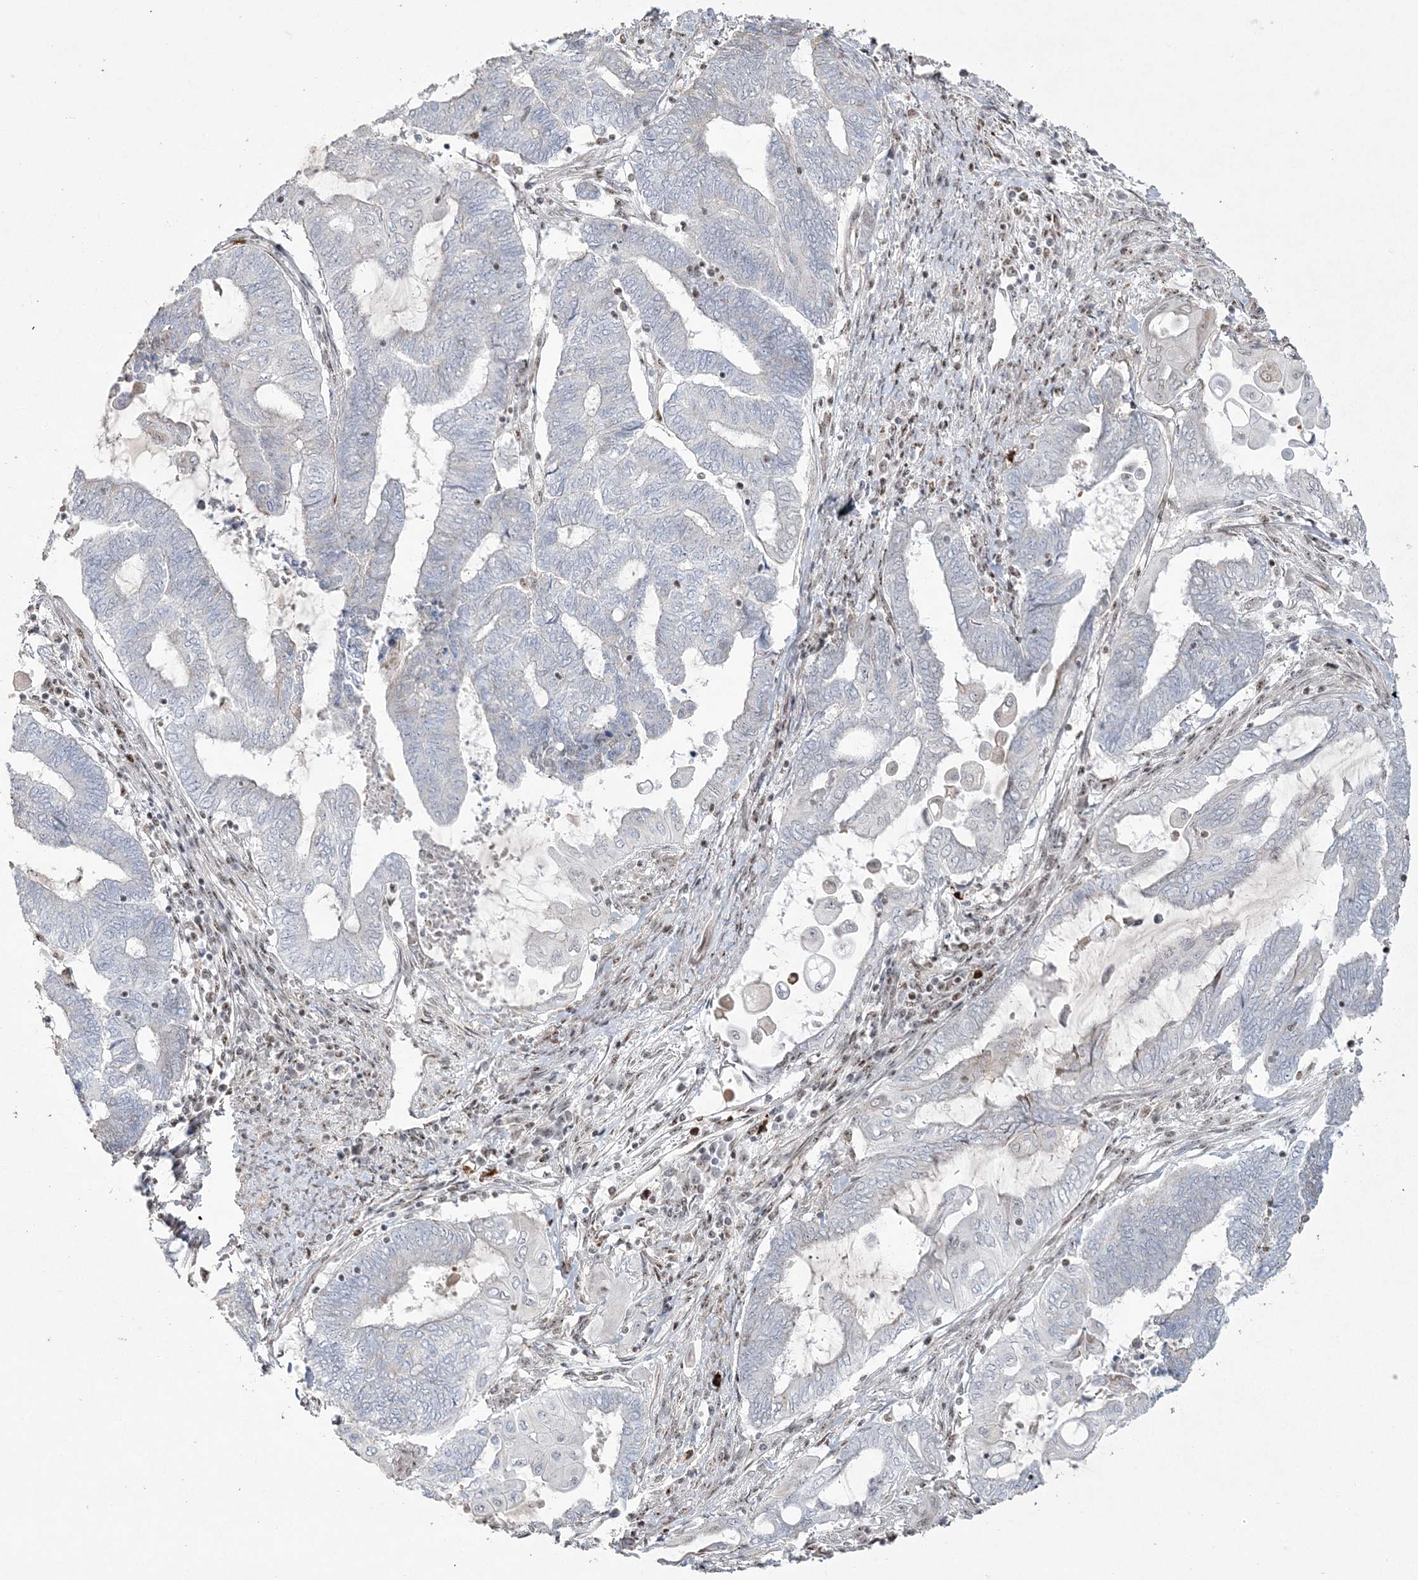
{"staining": {"intensity": "negative", "quantity": "none", "location": "none"}, "tissue": "endometrial cancer", "cell_type": "Tumor cells", "image_type": "cancer", "snomed": [{"axis": "morphology", "description": "Adenocarcinoma, NOS"}, {"axis": "topography", "description": "Uterus"}, {"axis": "topography", "description": "Endometrium"}], "caption": "Endometrial cancer (adenocarcinoma) was stained to show a protein in brown. There is no significant staining in tumor cells.", "gene": "RBM17", "patient": {"sex": "female", "age": 70}}